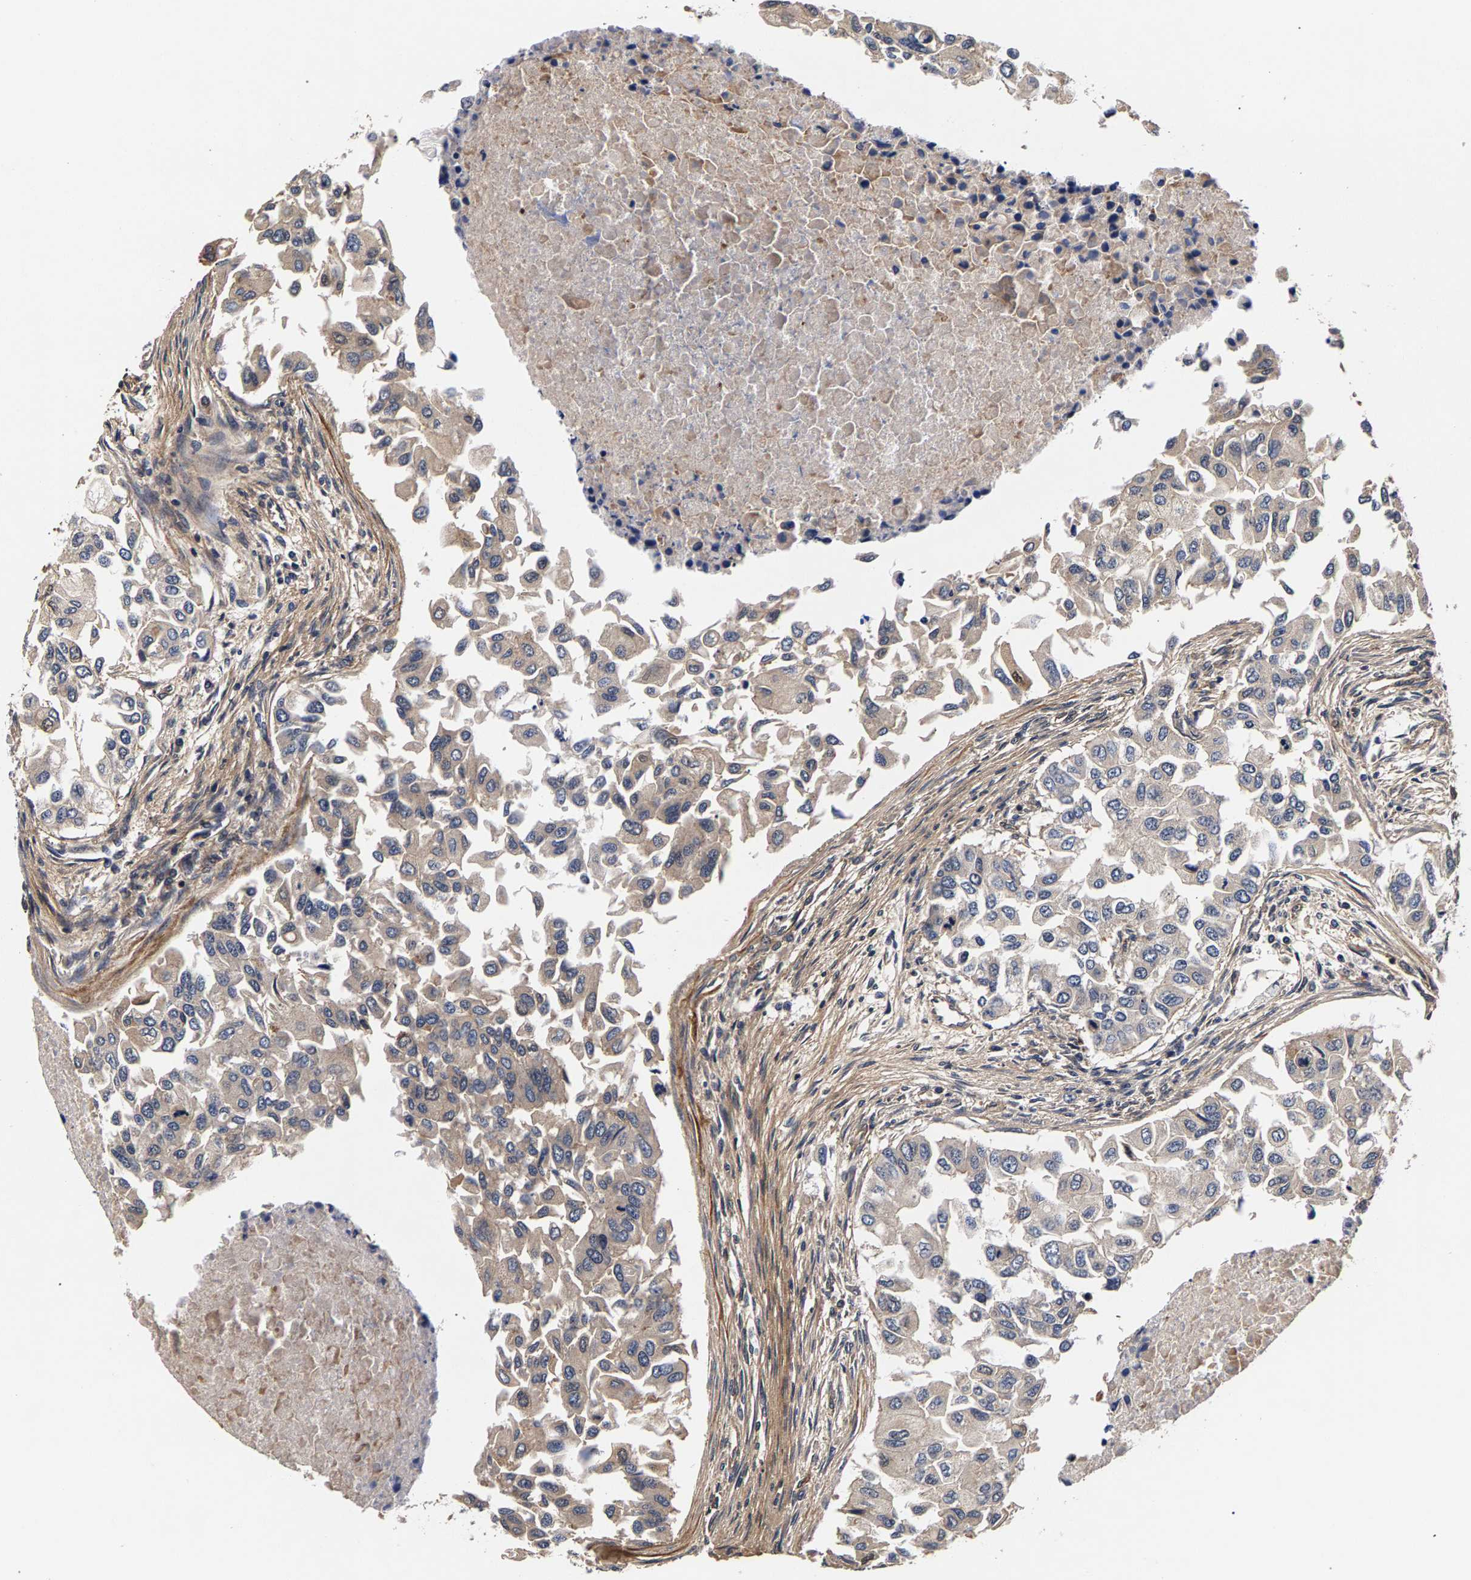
{"staining": {"intensity": "weak", "quantity": "<25%", "location": "cytoplasmic/membranous"}, "tissue": "breast cancer", "cell_type": "Tumor cells", "image_type": "cancer", "snomed": [{"axis": "morphology", "description": "Normal tissue, NOS"}, {"axis": "morphology", "description": "Duct carcinoma"}, {"axis": "topography", "description": "Breast"}], "caption": "The image reveals no staining of tumor cells in breast cancer (infiltrating ductal carcinoma). The staining was performed using DAB (3,3'-diaminobenzidine) to visualize the protein expression in brown, while the nuclei were stained in blue with hematoxylin (Magnification: 20x).", "gene": "MARCHF7", "patient": {"sex": "female", "age": 49}}